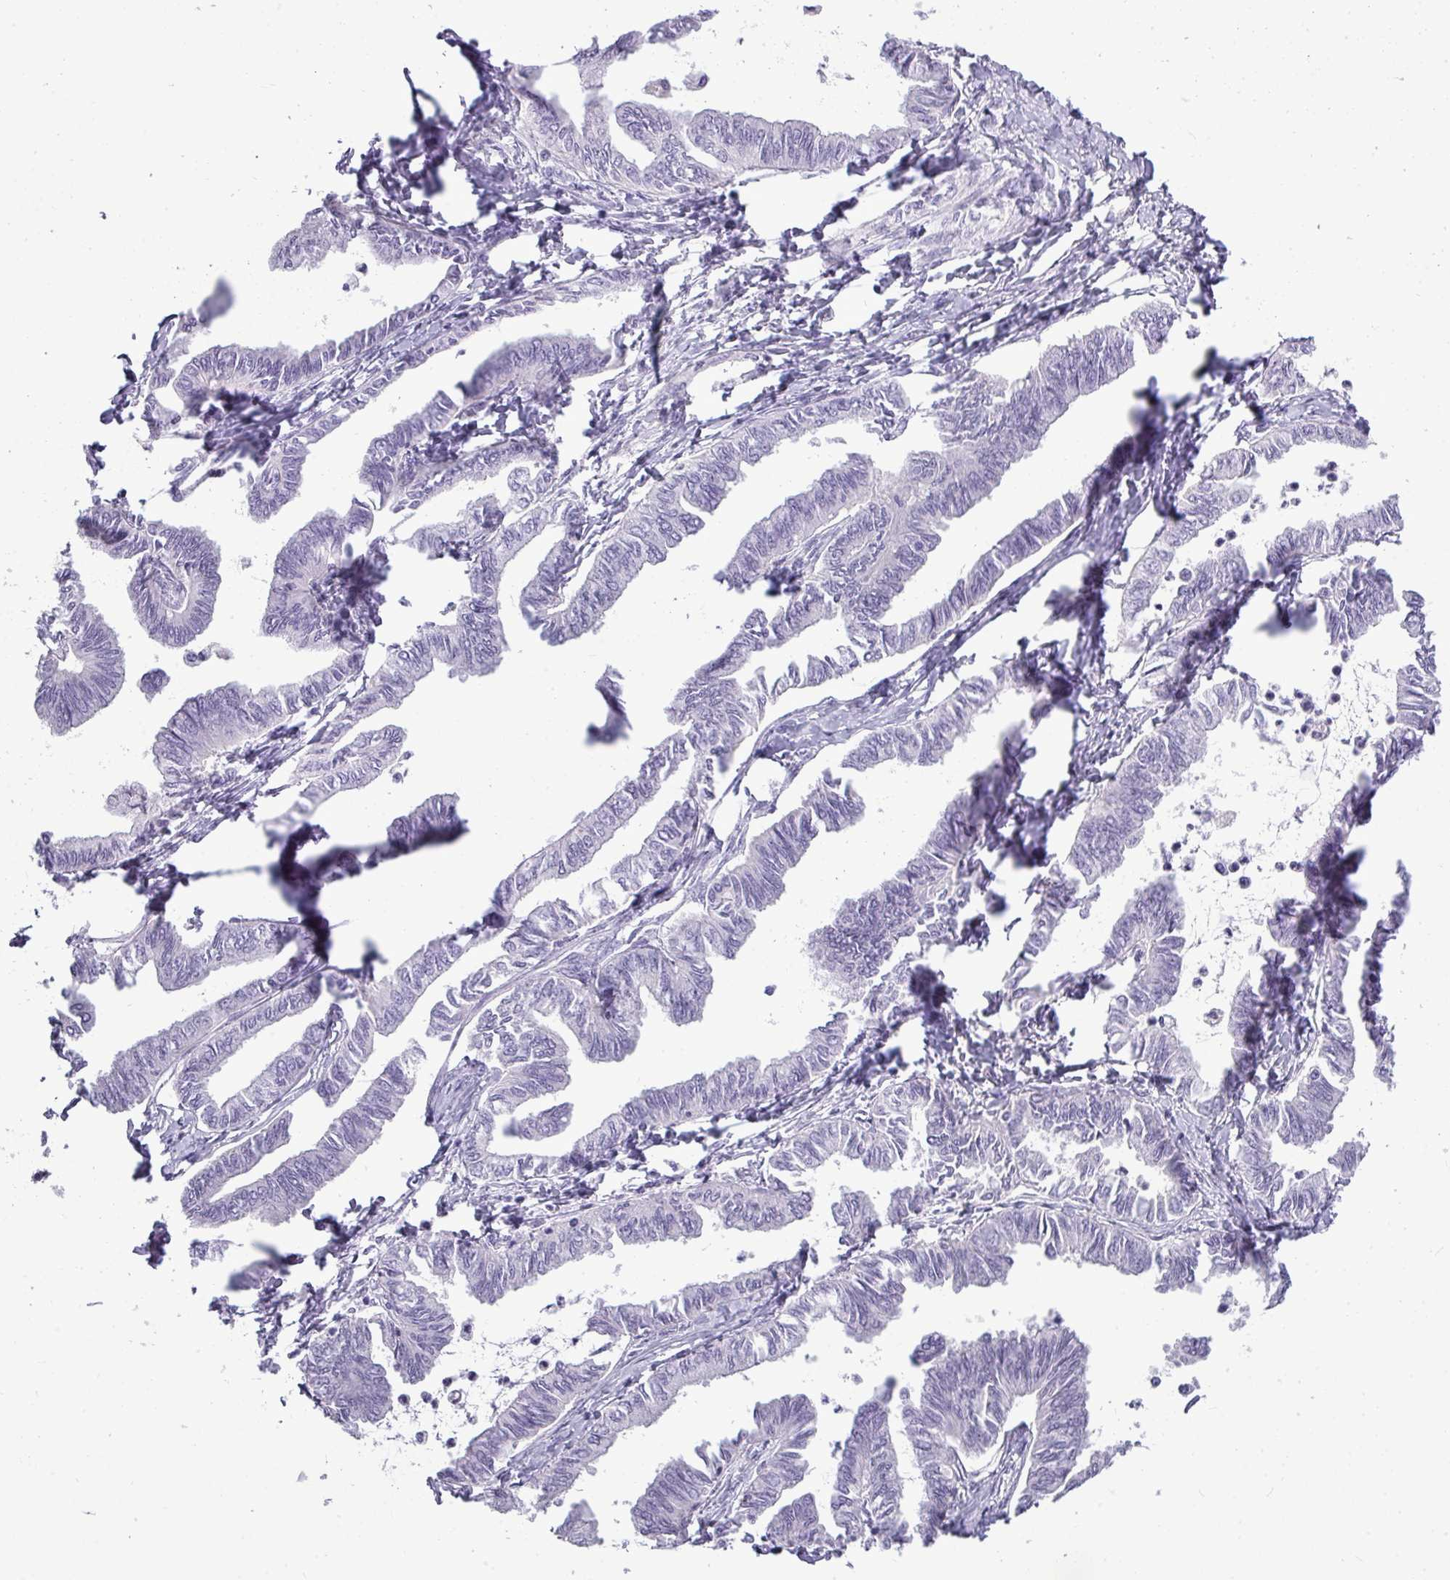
{"staining": {"intensity": "negative", "quantity": "none", "location": "none"}, "tissue": "ovarian cancer", "cell_type": "Tumor cells", "image_type": "cancer", "snomed": [{"axis": "morphology", "description": "Carcinoma, endometroid"}, {"axis": "topography", "description": "Ovary"}], "caption": "The immunohistochemistry (IHC) micrograph has no significant positivity in tumor cells of endometroid carcinoma (ovarian) tissue.", "gene": "TMEM91", "patient": {"sex": "female", "age": 70}}